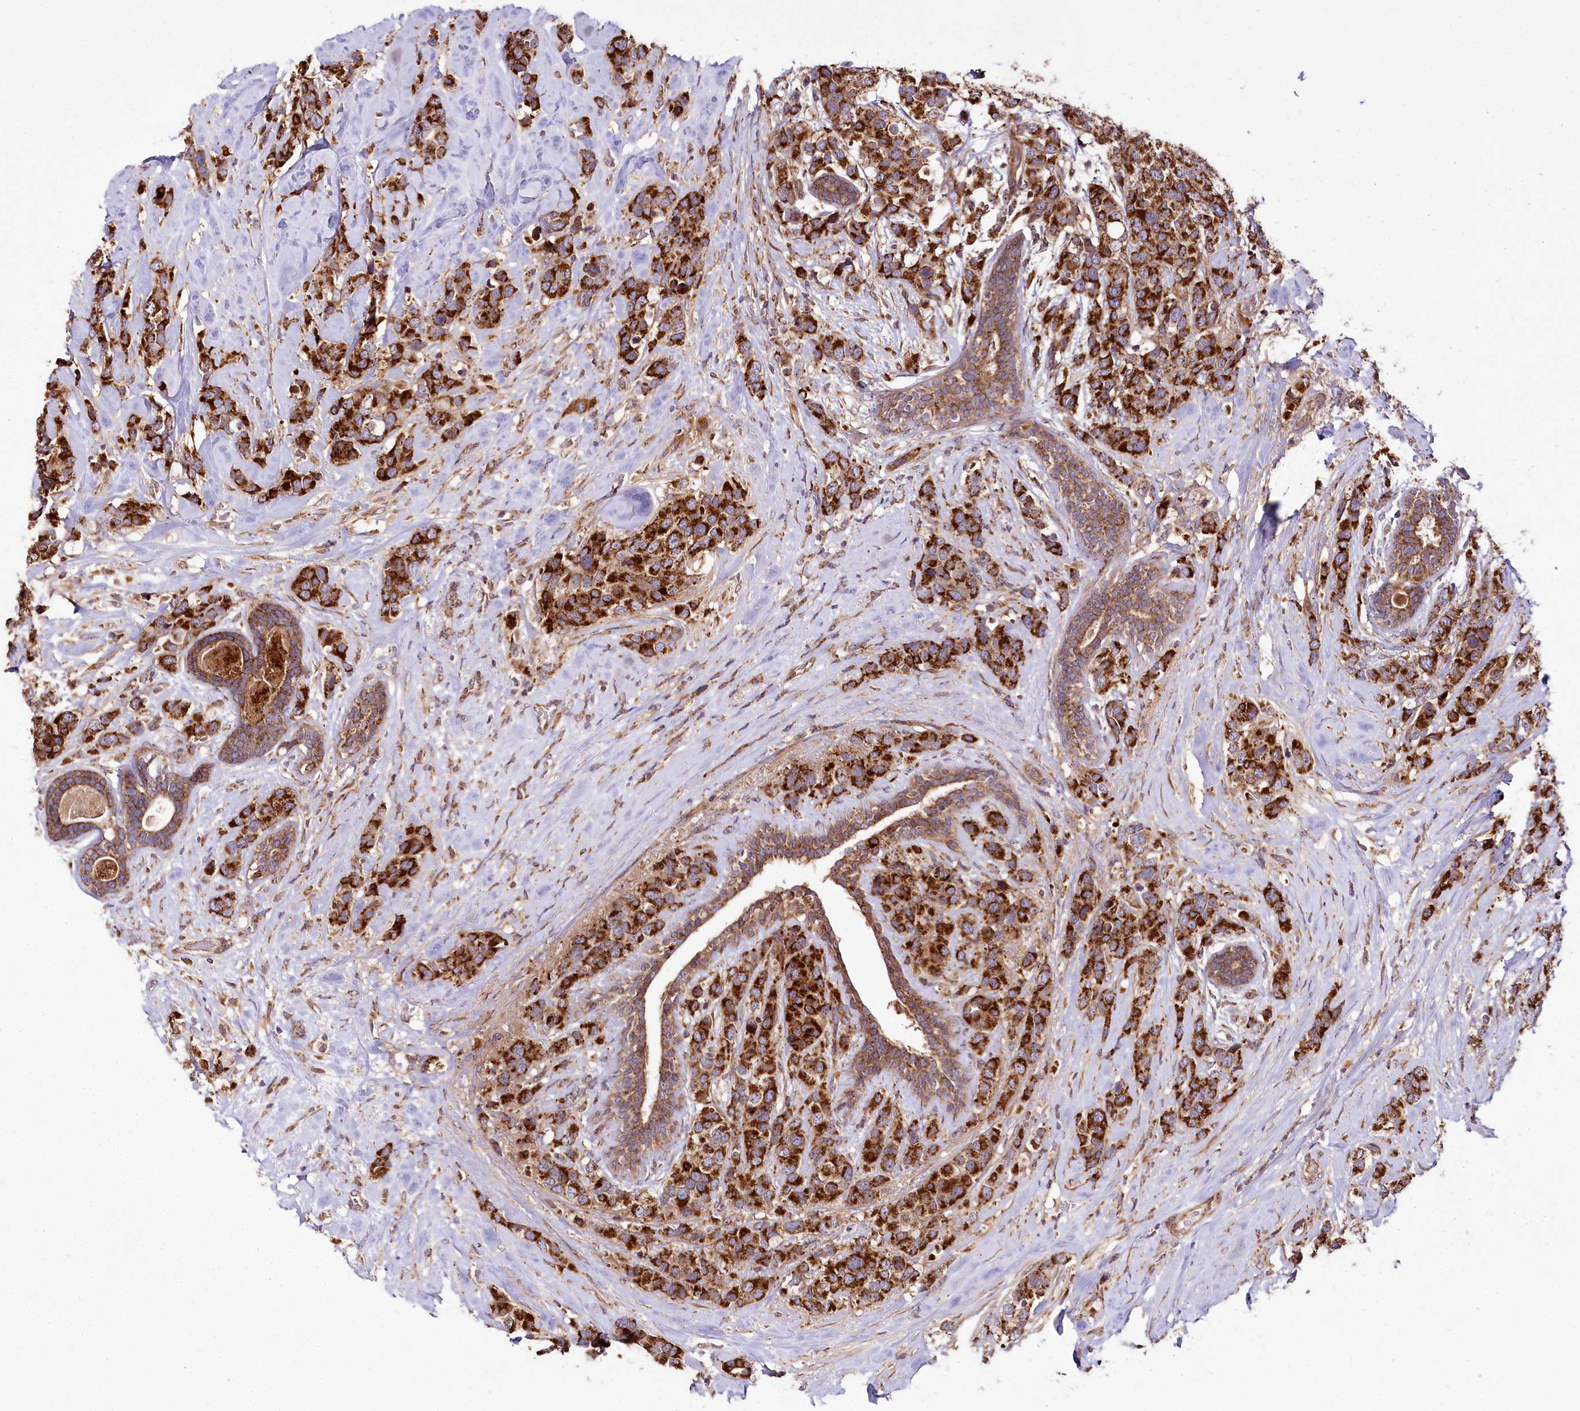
{"staining": {"intensity": "strong", "quantity": ">75%", "location": "cytoplasmic/membranous"}, "tissue": "breast cancer", "cell_type": "Tumor cells", "image_type": "cancer", "snomed": [{"axis": "morphology", "description": "Lobular carcinoma"}, {"axis": "topography", "description": "Breast"}], "caption": "DAB immunohistochemical staining of human breast cancer shows strong cytoplasmic/membranous protein expression in about >75% of tumor cells. (DAB = brown stain, brightfield microscopy at high magnification).", "gene": "RAB7A", "patient": {"sex": "female", "age": 59}}